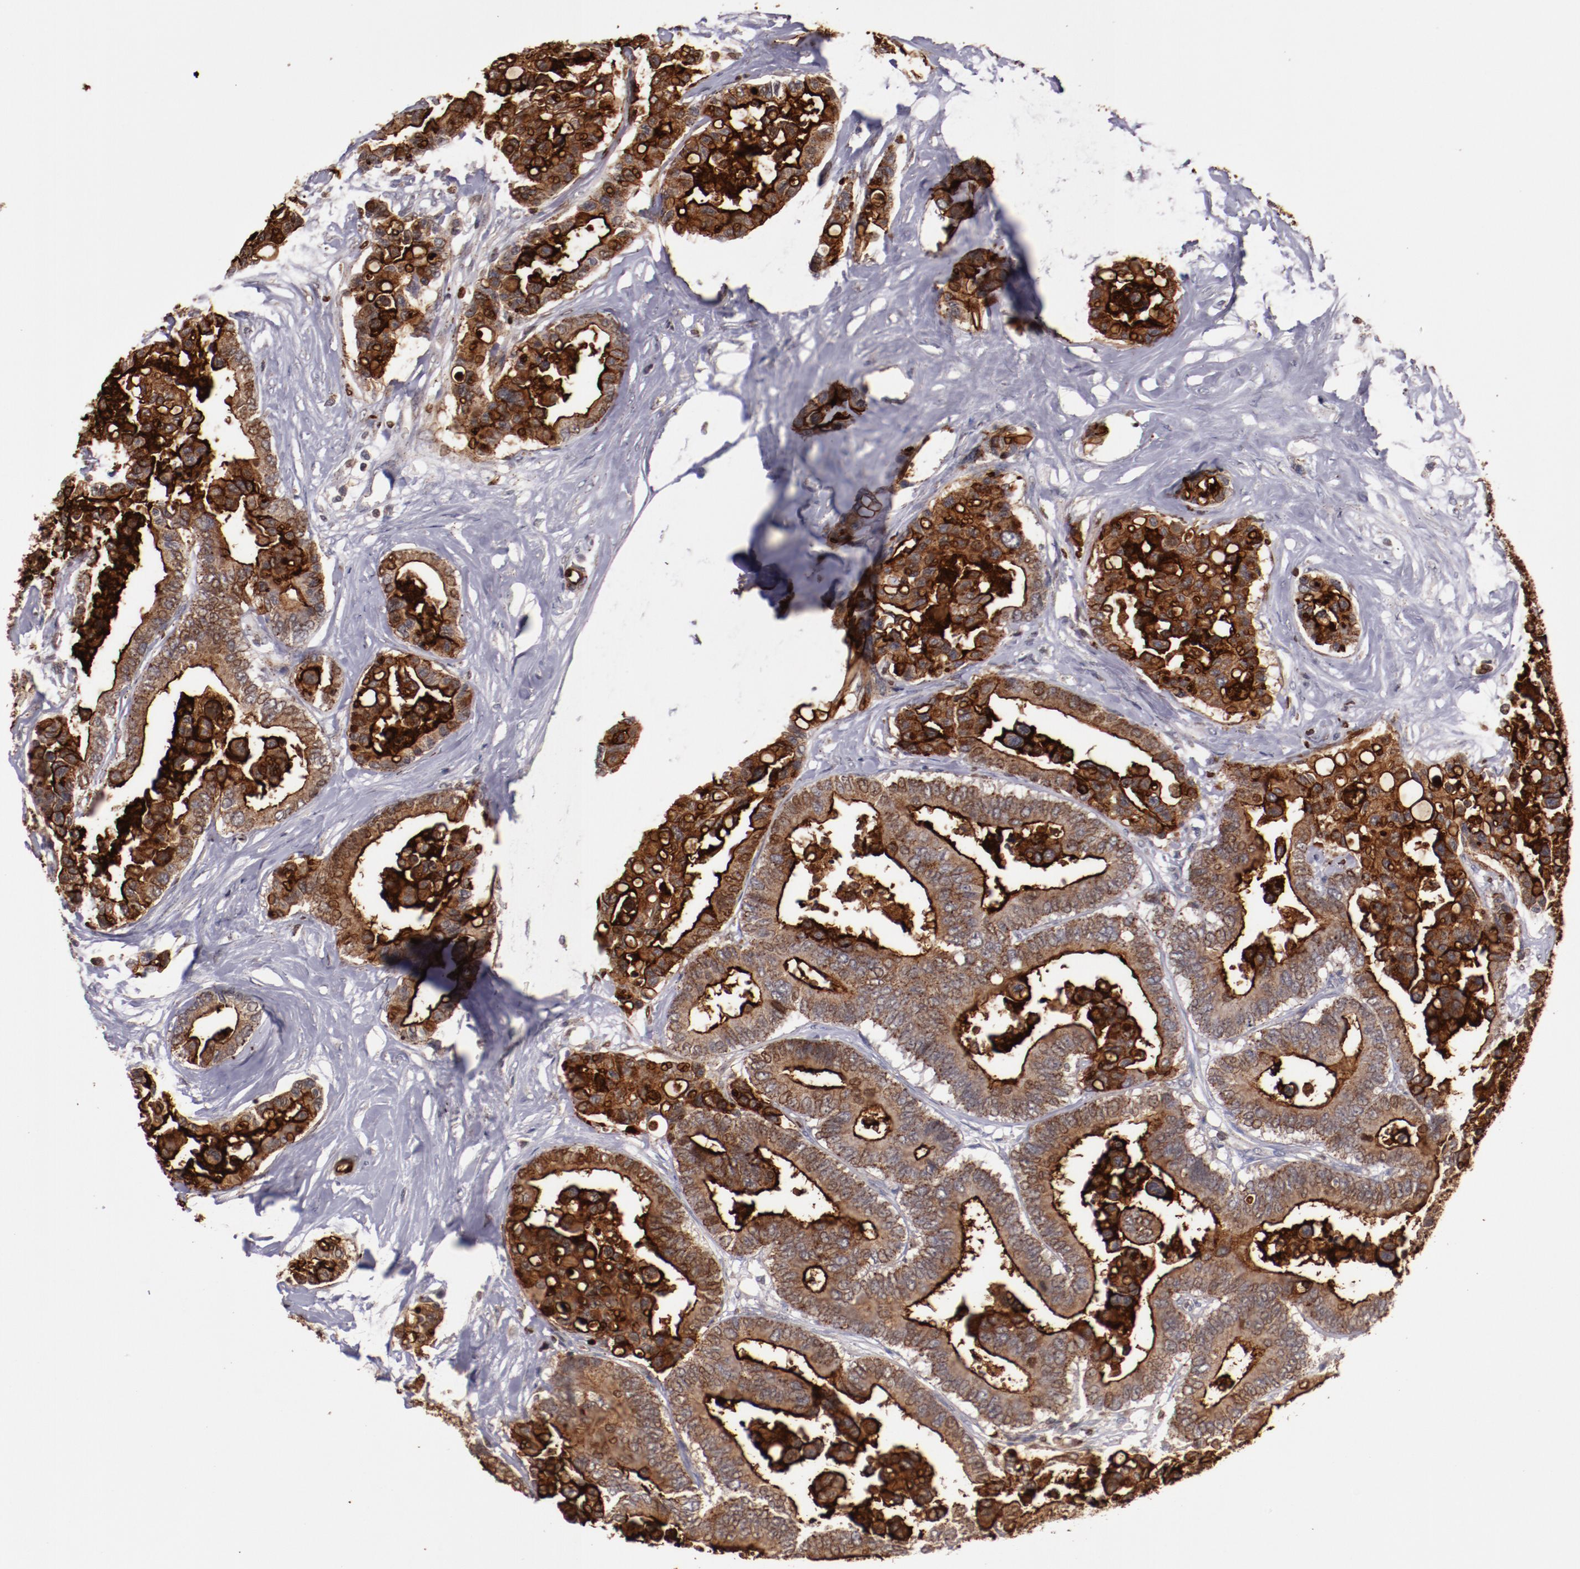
{"staining": {"intensity": "strong", "quantity": ">75%", "location": "cytoplasmic/membranous"}, "tissue": "colorectal cancer", "cell_type": "Tumor cells", "image_type": "cancer", "snomed": [{"axis": "morphology", "description": "Adenocarcinoma, NOS"}, {"axis": "topography", "description": "Colon"}], "caption": "A photomicrograph of human colorectal cancer stained for a protein exhibits strong cytoplasmic/membranous brown staining in tumor cells.", "gene": "SYP", "patient": {"sex": "male", "age": 82}}